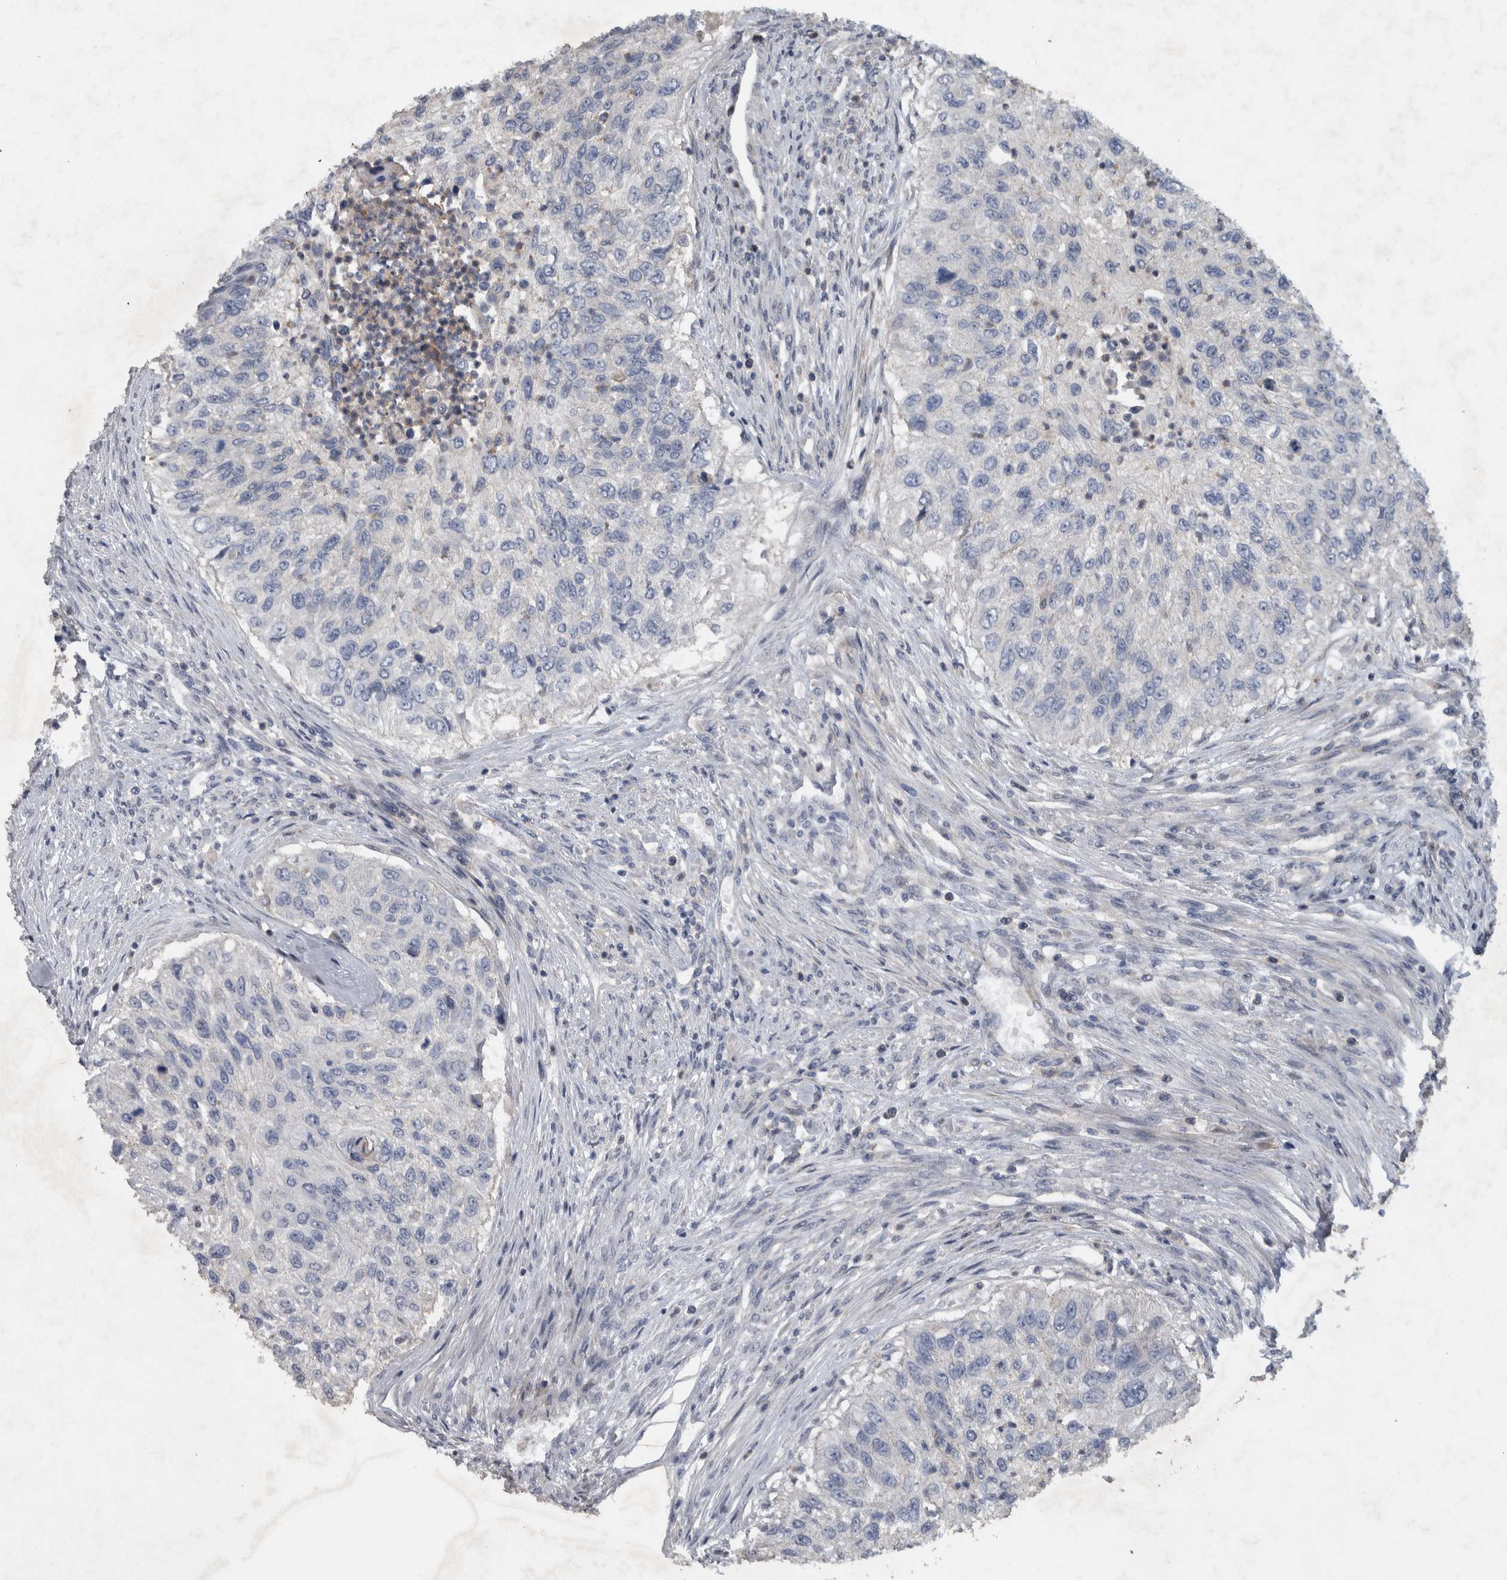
{"staining": {"intensity": "negative", "quantity": "none", "location": "none"}, "tissue": "urothelial cancer", "cell_type": "Tumor cells", "image_type": "cancer", "snomed": [{"axis": "morphology", "description": "Urothelial carcinoma, High grade"}, {"axis": "topography", "description": "Urinary bladder"}], "caption": "There is no significant positivity in tumor cells of urothelial carcinoma (high-grade).", "gene": "NT5C2", "patient": {"sex": "female", "age": 60}}